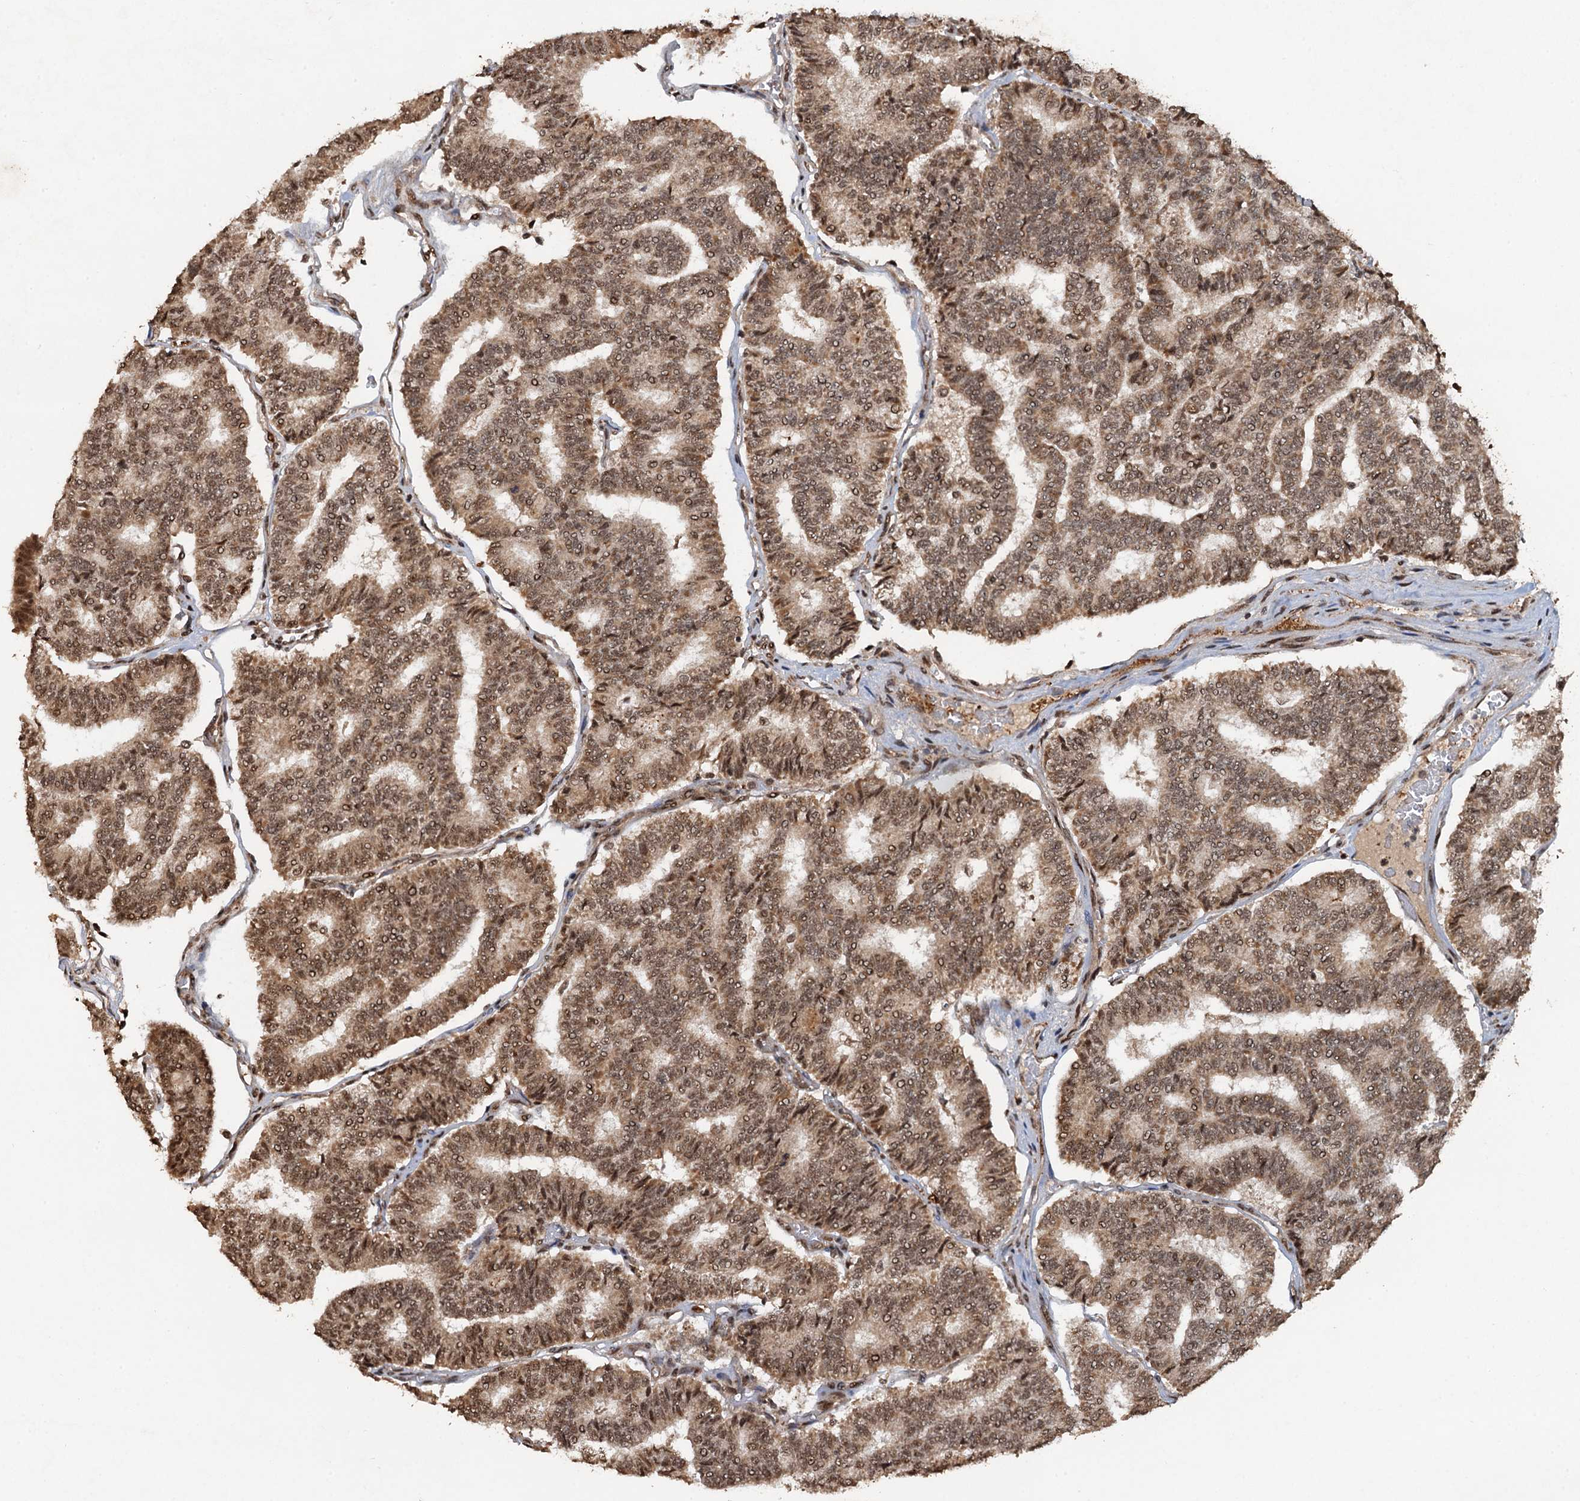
{"staining": {"intensity": "moderate", "quantity": ">75%", "location": "nuclear"}, "tissue": "thyroid cancer", "cell_type": "Tumor cells", "image_type": "cancer", "snomed": [{"axis": "morphology", "description": "Papillary adenocarcinoma, NOS"}, {"axis": "topography", "description": "Thyroid gland"}], "caption": "Immunohistochemistry histopathology image of neoplastic tissue: human papillary adenocarcinoma (thyroid) stained using immunohistochemistry (IHC) demonstrates medium levels of moderate protein expression localized specifically in the nuclear of tumor cells, appearing as a nuclear brown color.", "gene": "REP15", "patient": {"sex": "female", "age": 35}}